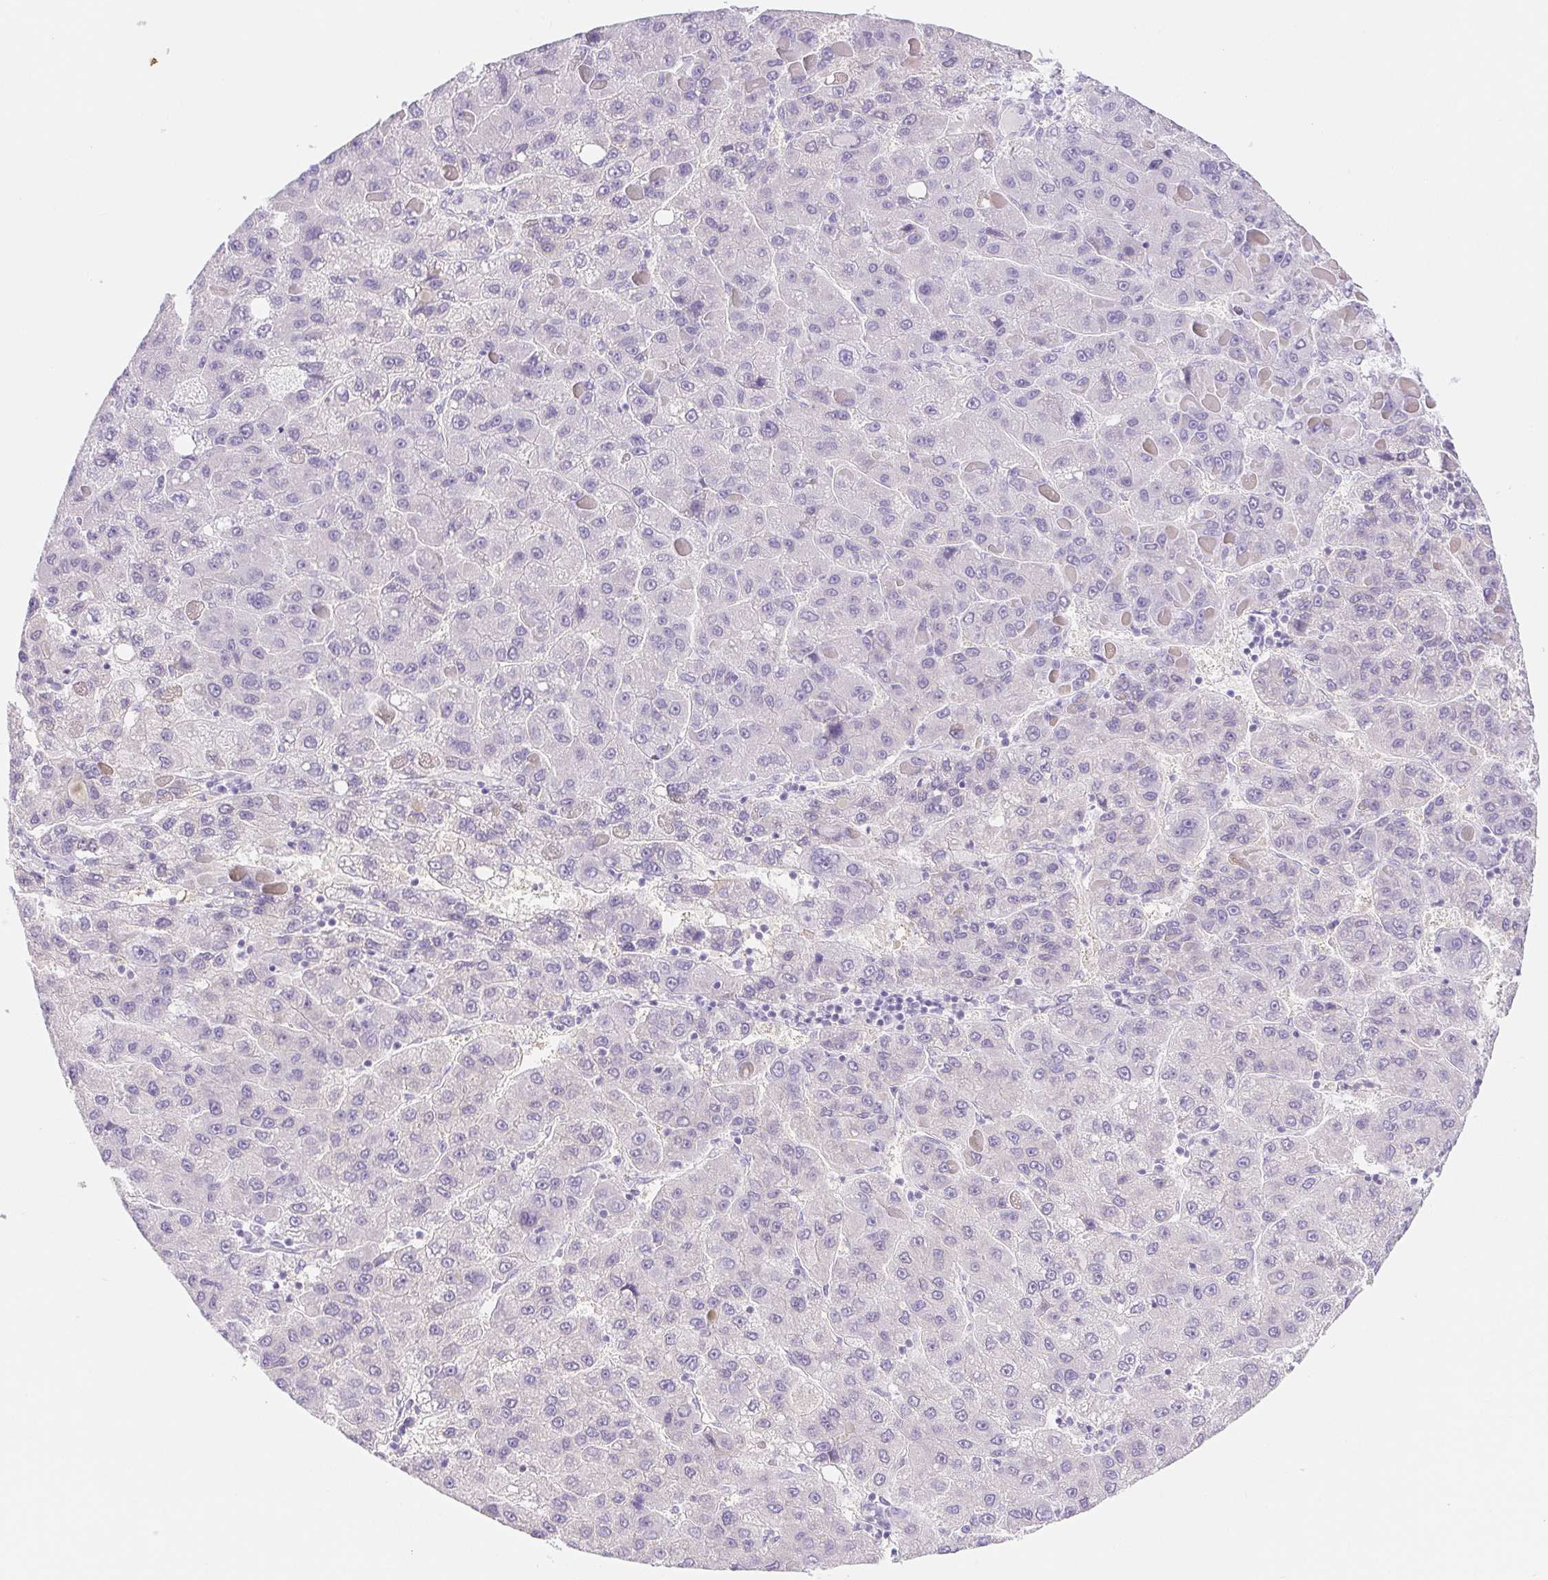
{"staining": {"intensity": "negative", "quantity": "none", "location": "none"}, "tissue": "liver cancer", "cell_type": "Tumor cells", "image_type": "cancer", "snomed": [{"axis": "morphology", "description": "Carcinoma, Hepatocellular, NOS"}, {"axis": "topography", "description": "Liver"}], "caption": "This micrograph is of liver hepatocellular carcinoma stained with IHC to label a protein in brown with the nuclei are counter-stained blue. There is no positivity in tumor cells.", "gene": "DYNC2LI1", "patient": {"sex": "female", "age": 82}}